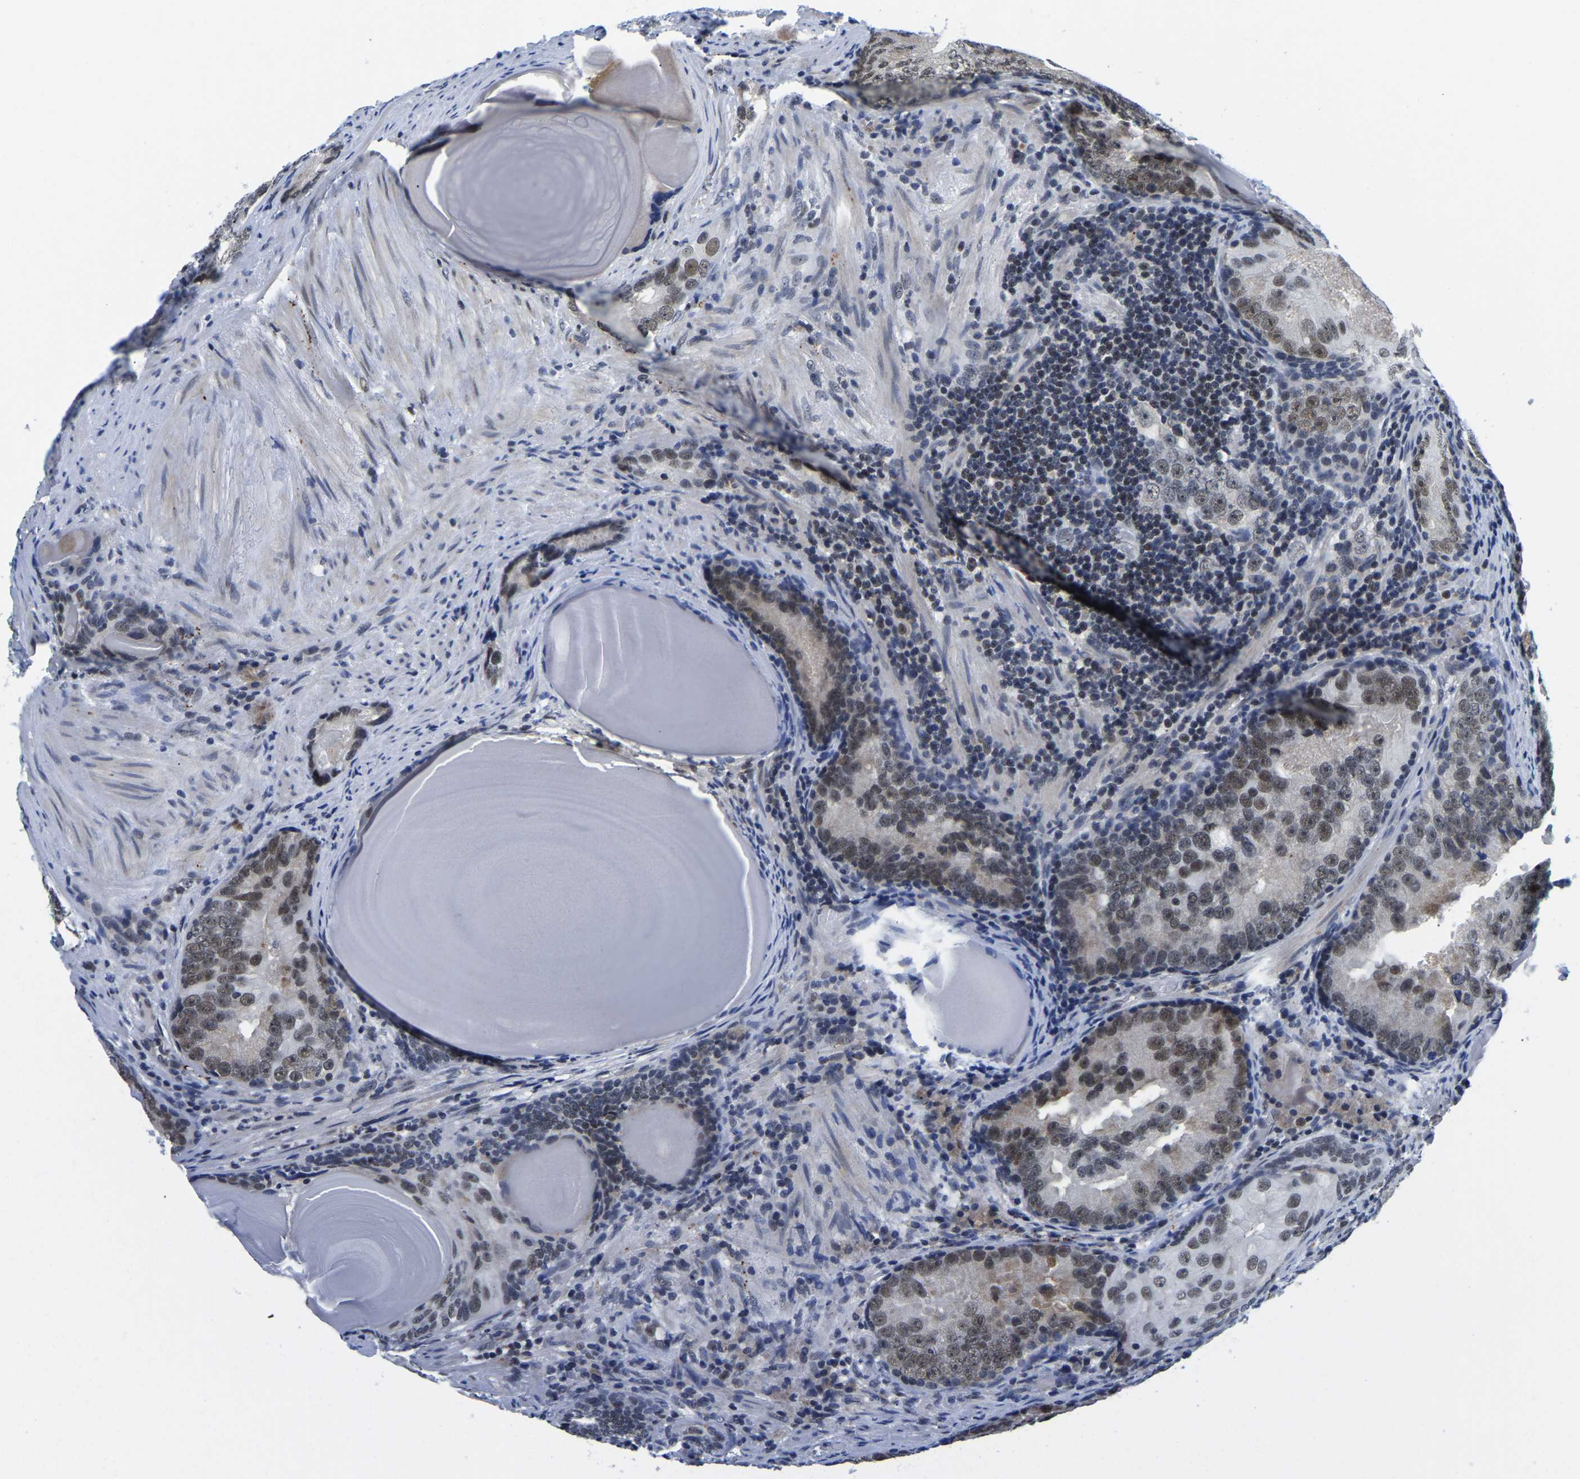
{"staining": {"intensity": "weak", "quantity": "25%-75%", "location": "nuclear"}, "tissue": "prostate cancer", "cell_type": "Tumor cells", "image_type": "cancer", "snomed": [{"axis": "morphology", "description": "Adenocarcinoma, High grade"}, {"axis": "topography", "description": "Prostate"}], "caption": "Protein expression analysis of human prostate cancer reveals weak nuclear positivity in approximately 25%-75% of tumor cells. (DAB (3,3'-diaminobenzidine) IHC with brightfield microscopy, high magnification).", "gene": "POLDIP3", "patient": {"sex": "male", "age": 66}}